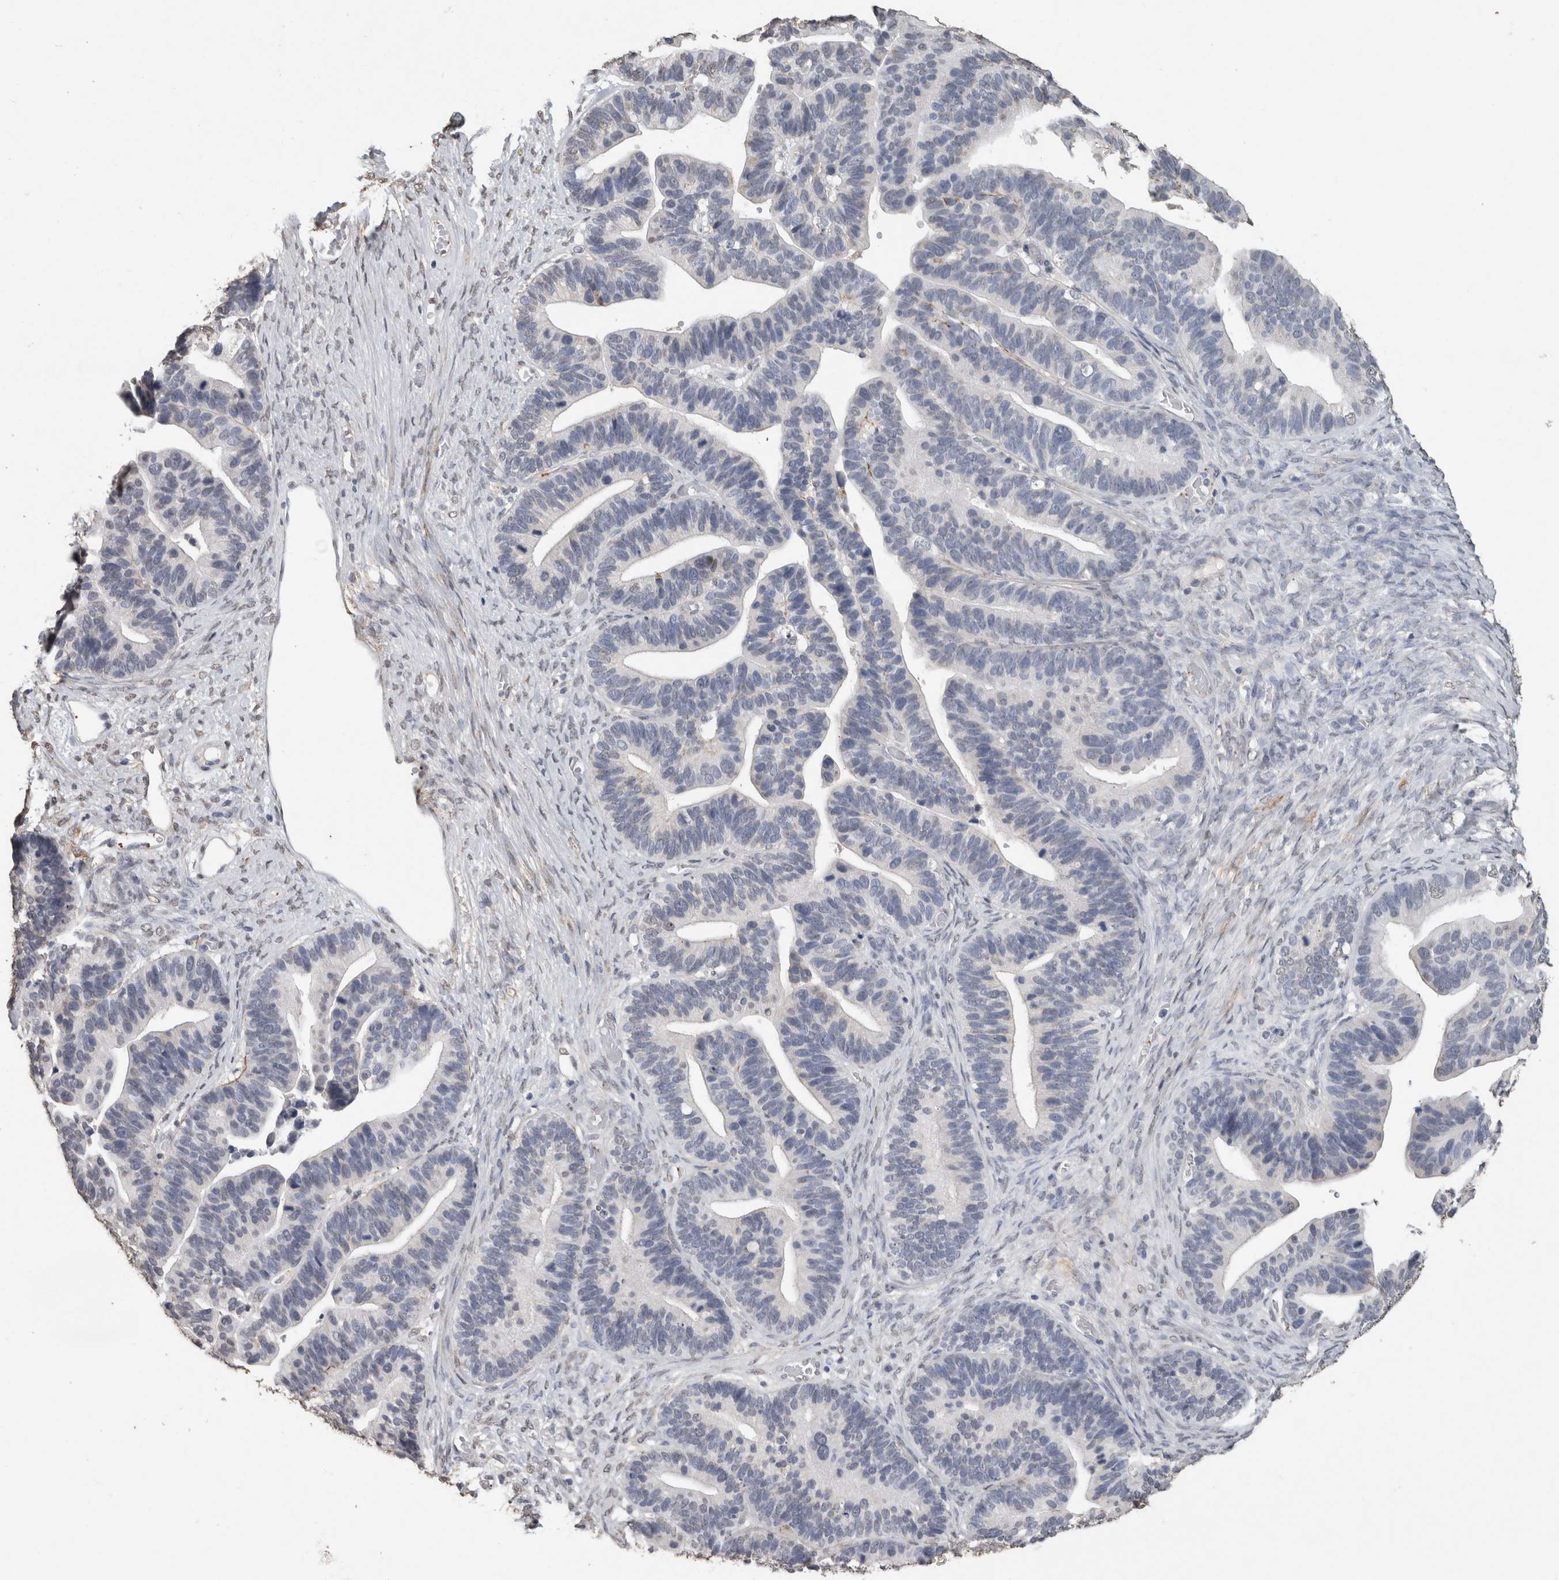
{"staining": {"intensity": "negative", "quantity": "none", "location": "none"}, "tissue": "ovarian cancer", "cell_type": "Tumor cells", "image_type": "cancer", "snomed": [{"axis": "morphology", "description": "Cystadenocarcinoma, serous, NOS"}, {"axis": "topography", "description": "Ovary"}], "caption": "Serous cystadenocarcinoma (ovarian) was stained to show a protein in brown. There is no significant expression in tumor cells.", "gene": "LTBP1", "patient": {"sex": "female", "age": 56}}